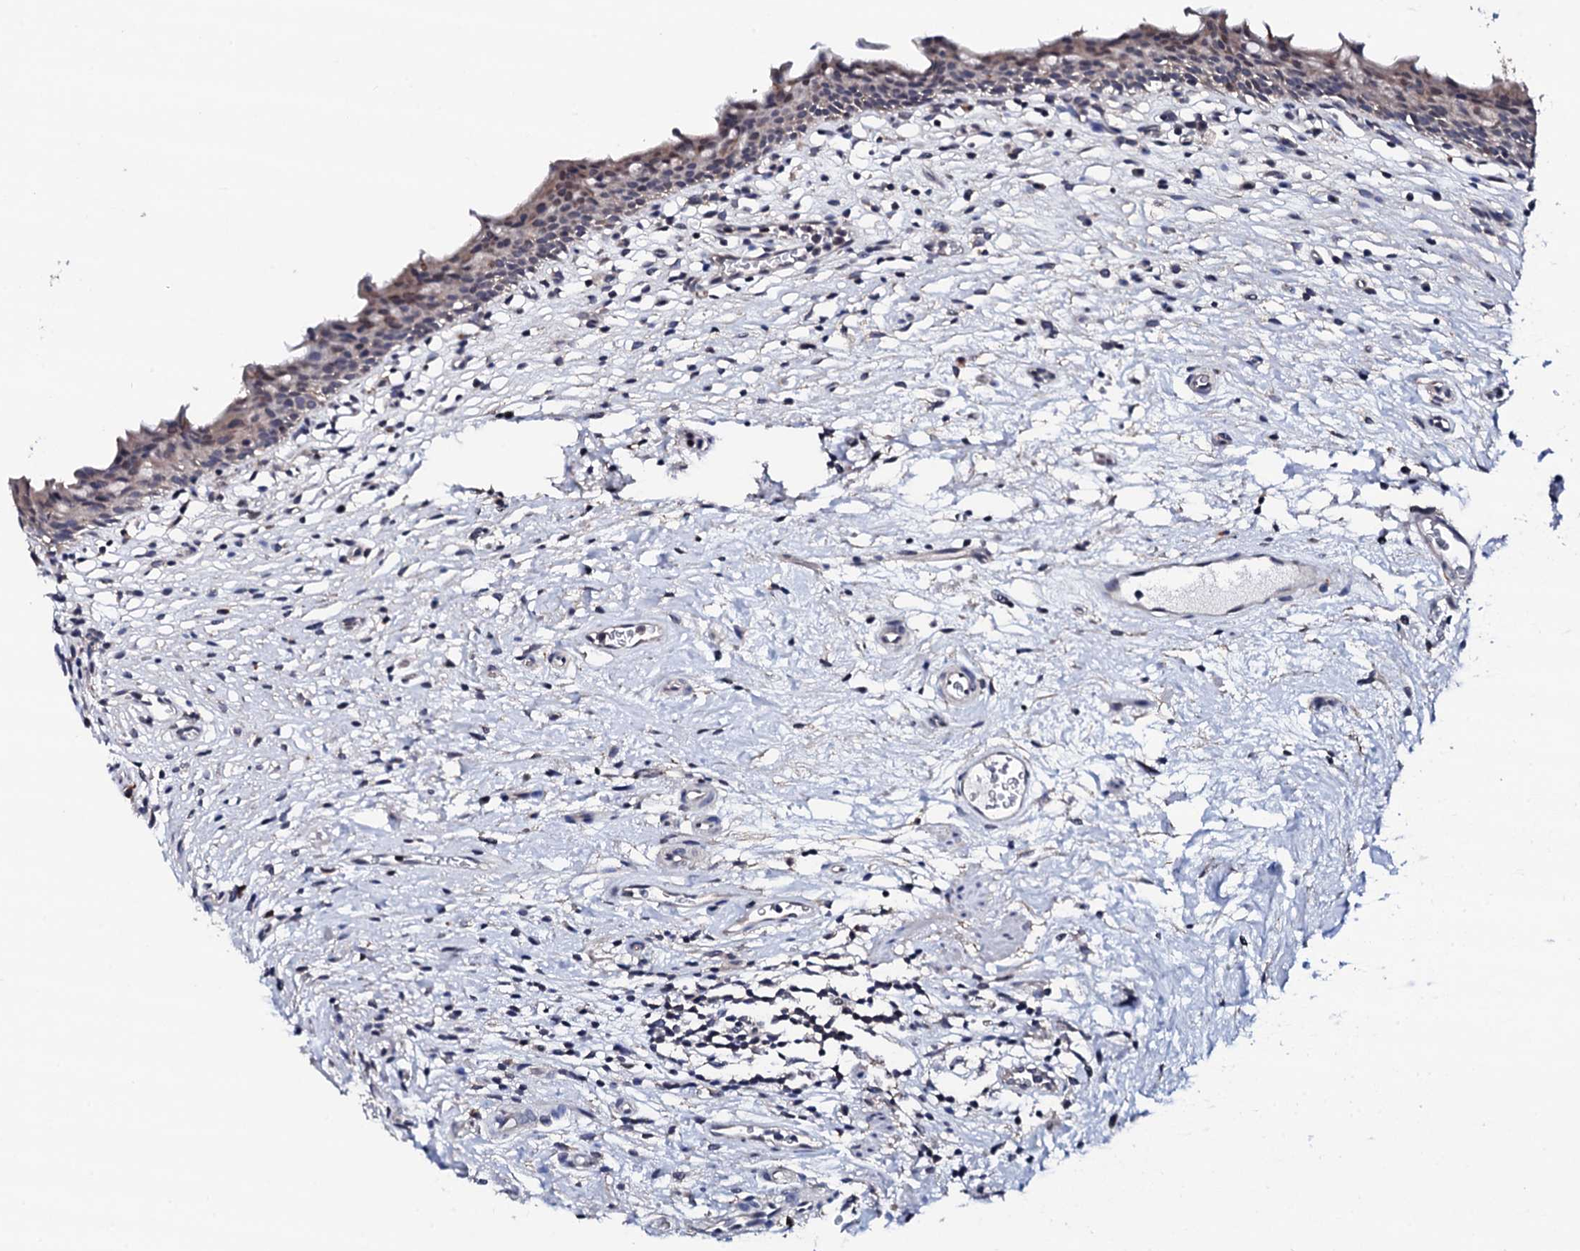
{"staining": {"intensity": "moderate", "quantity": "<25%", "location": "cytoplasmic/membranous"}, "tissue": "urinary bladder", "cell_type": "Urothelial cells", "image_type": "normal", "snomed": [{"axis": "morphology", "description": "Normal tissue, NOS"}, {"axis": "morphology", "description": "Inflammation, NOS"}, {"axis": "topography", "description": "Urinary bladder"}], "caption": "A brown stain labels moderate cytoplasmic/membranous staining of a protein in urothelial cells of benign human urinary bladder. Nuclei are stained in blue.", "gene": "EDC3", "patient": {"sex": "male", "age": 63}}